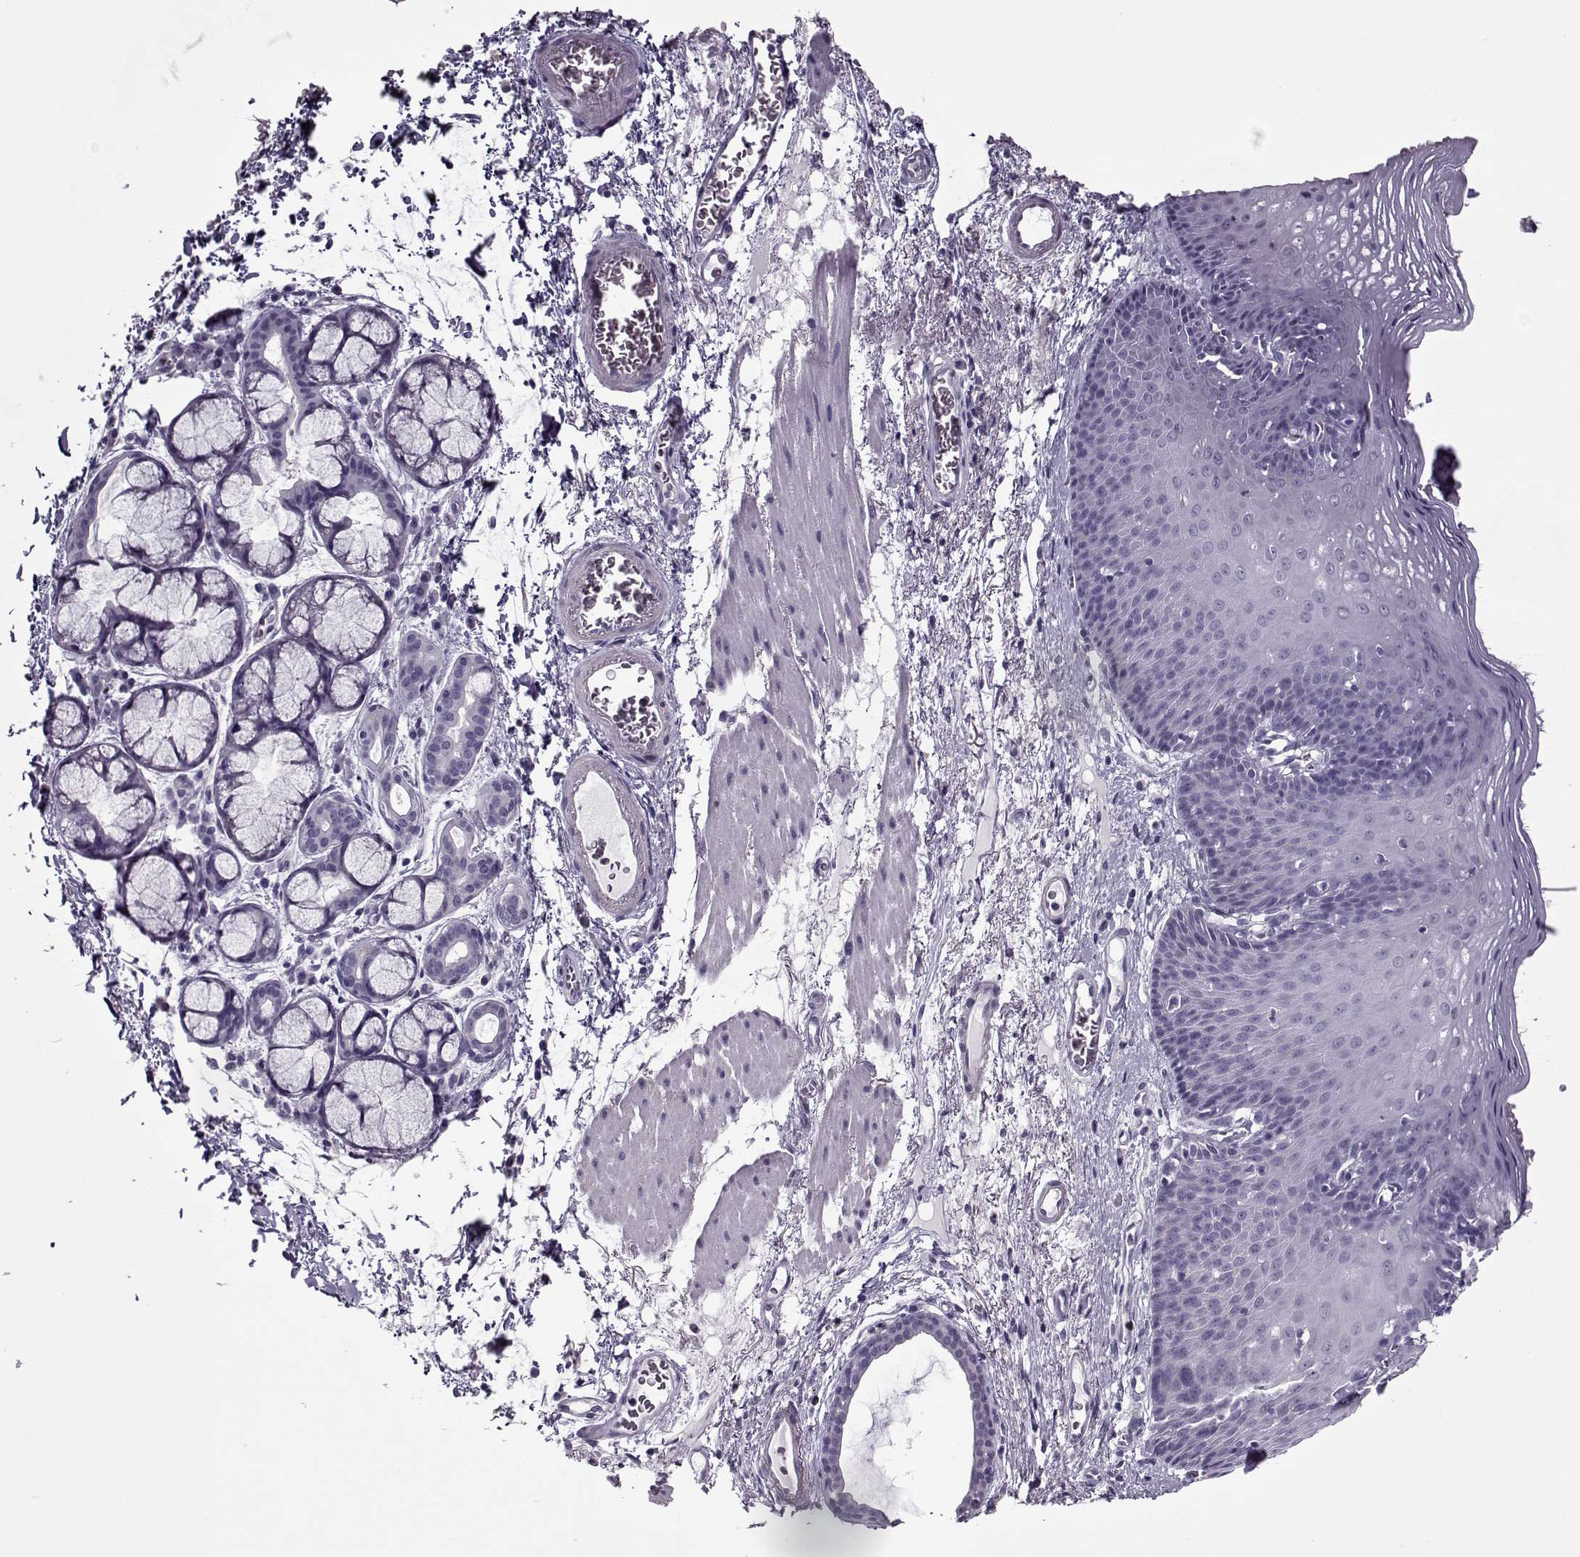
{"staining": {"intensity": "negative", "quantity": "none", "location": "none"}, "tissue": "esophagus", "cell_type": "Squamous epithelial cells", "image_type": "normal", "snomed": [{"axis": "morphology", "description": "Normal tissue, NOS"}, {"axis": "topography", "description": "Esophagus"}], "caption": "An IHC micrograph of normal esophagus is shown. There is no staining in squamous epithelial cells of esophagus. The staining is performed using DAB brown chromogen with nuclei counter-stained in using hematoxylin.", "gene": "CIBAR1", "patient": {"sex": "male", "age": 76}}